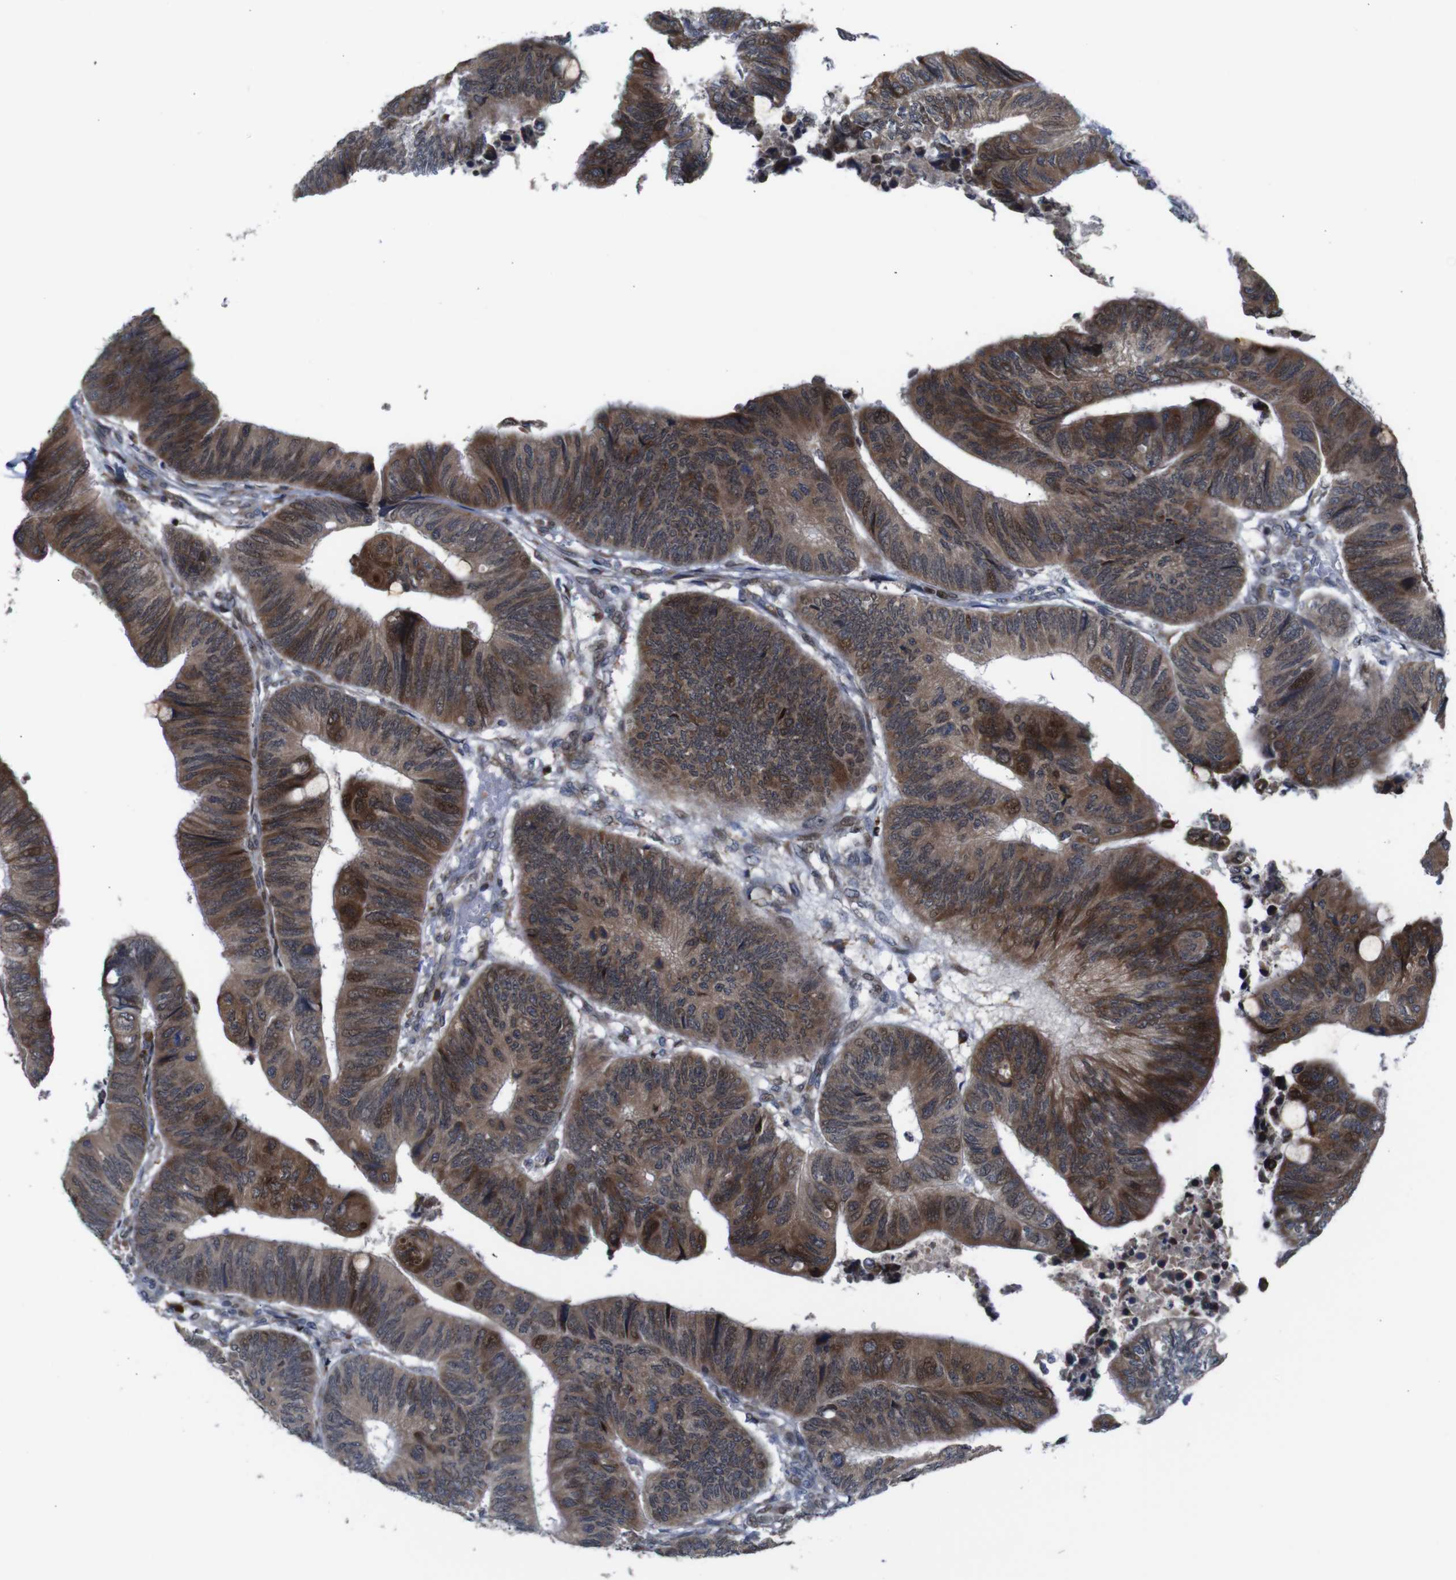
{"staining": {"intensity": "moderate", "quantity": ">75%", "location": "cytoplasmic/membranous"}, "tissue": "colorectal cancer", "cell_type": "Tumor cells", "image_type": "cancer", "snomed": [{"axis": "morphology", "description": "Normal tissue, NOS"}, {"axis": "morphology", "description": "Adenocarcinoma, NOS"}, {"axis": "topography", "description": "Rectum"}, {"axis": "topography", "description": "Peripheral nerve tissue"}], "caption": "About >75% of tumor cells in human colorectal cancer (adenocarcinoma) reveal moderate cytoplasmic/membranous protein positivity as visualized by brown immunohistochemical staining.", "gene": "PTPN1", "patient": {"sex": "male", "age": 92}}